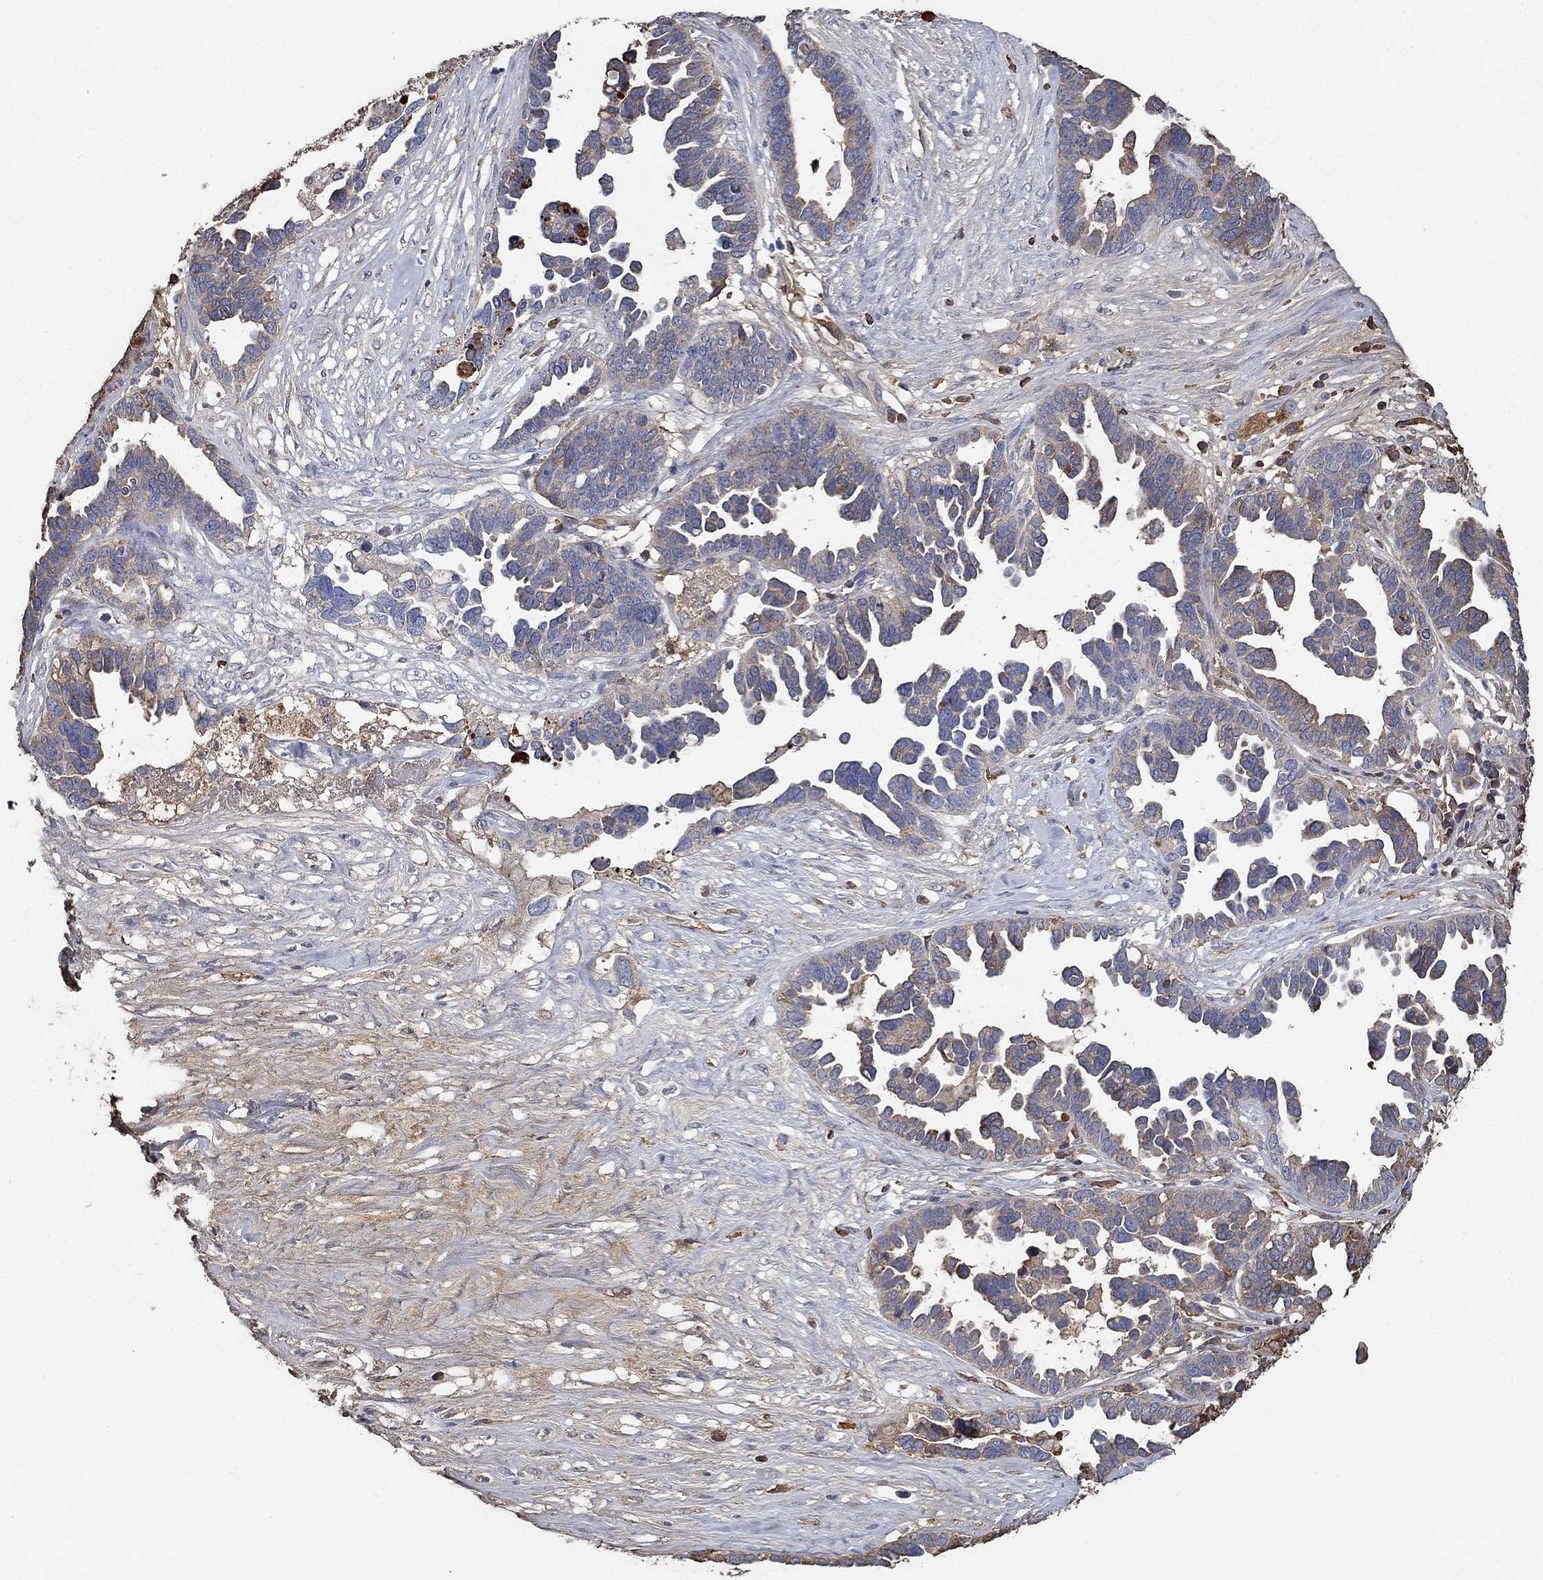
{"staining": {"intensity": "moderate", "quantity": "<25%", "location": "cytoplasmic/membranous"}, "tissue": "ovarian cancer", "cell_type": "Tumor cells", "image_type": "cancer", "snomed": [{"axis": "morphology", "description": "Cystadenocarcinoma, serous, NOS"}, {"axis": "topography", "description": "Ovary"}], "caption": "This is a histology image of immunohistochemistry staining of ovarian cancer (serous cystadenocarcinoma), which shows moderate staining in the cytoplasmic/membranous of tumor cells.", "gene": "IL10", "patient": {"sex": "female", "age": 54}}